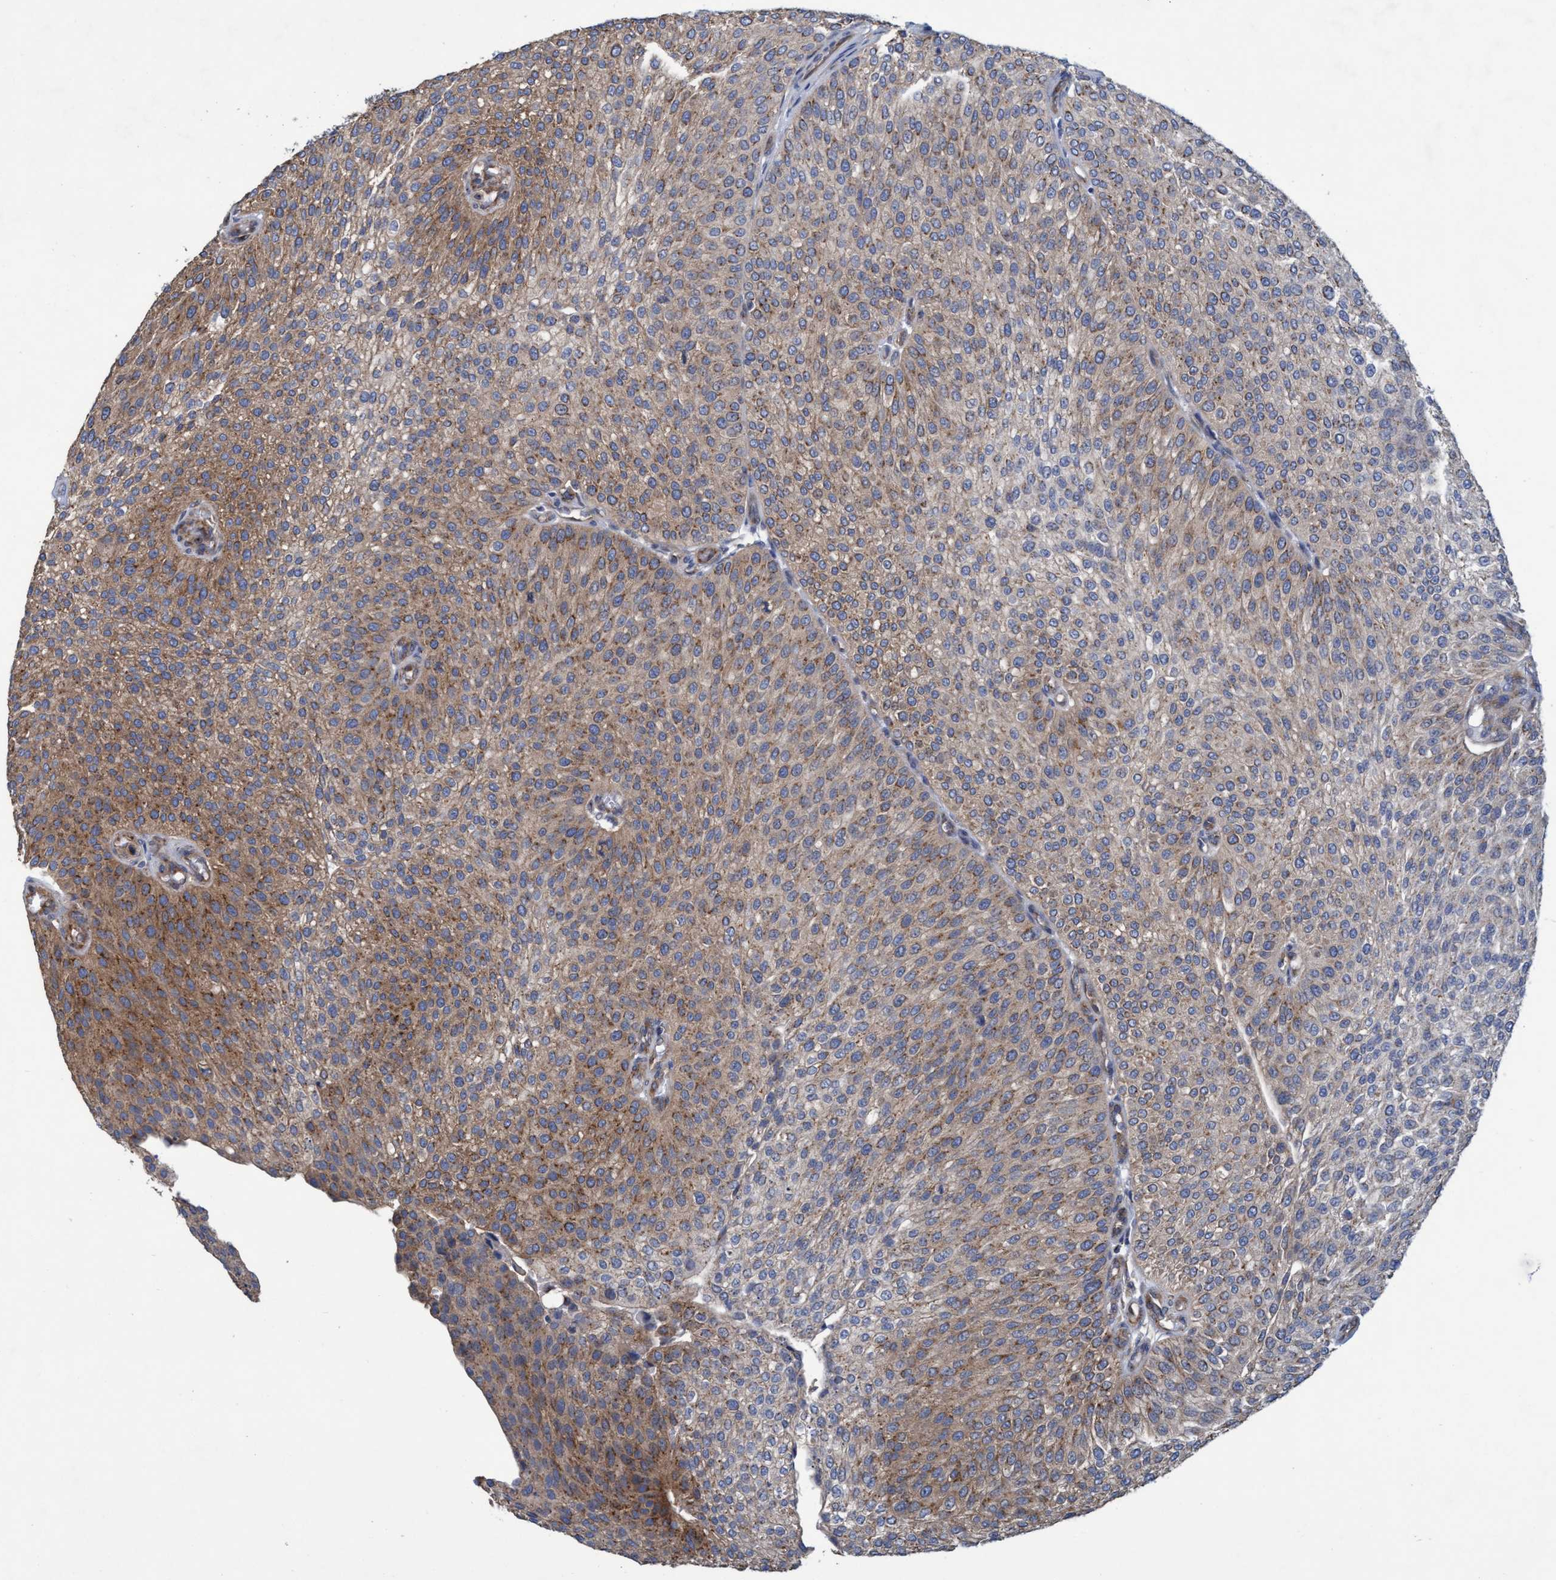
{"staining": {"intensity": "moderate", "quantity": ">75%", "location": "cytoplasmic/membranous"}, "tissue": "urothelial cancer", "cell_type": "Tumor cells", "image_type": "cancer", "snomed": [{"axis": "morphology", "description": "Urothelial carcinoma, Low grade"}, {"axis": "topography", "description": "Smooth muscle"}, {"axis": "topography", "description": "Urinary bladder"}], "caption": "Urothelial carcinoma (low-grade) was stained to show a protein in brown. There is medium levels of moderate cytoplasmic/membranous expression in approximately >75% of tumor cells.", "gene": "BICD2", "patient": {"sex": "male", "age": 60}}